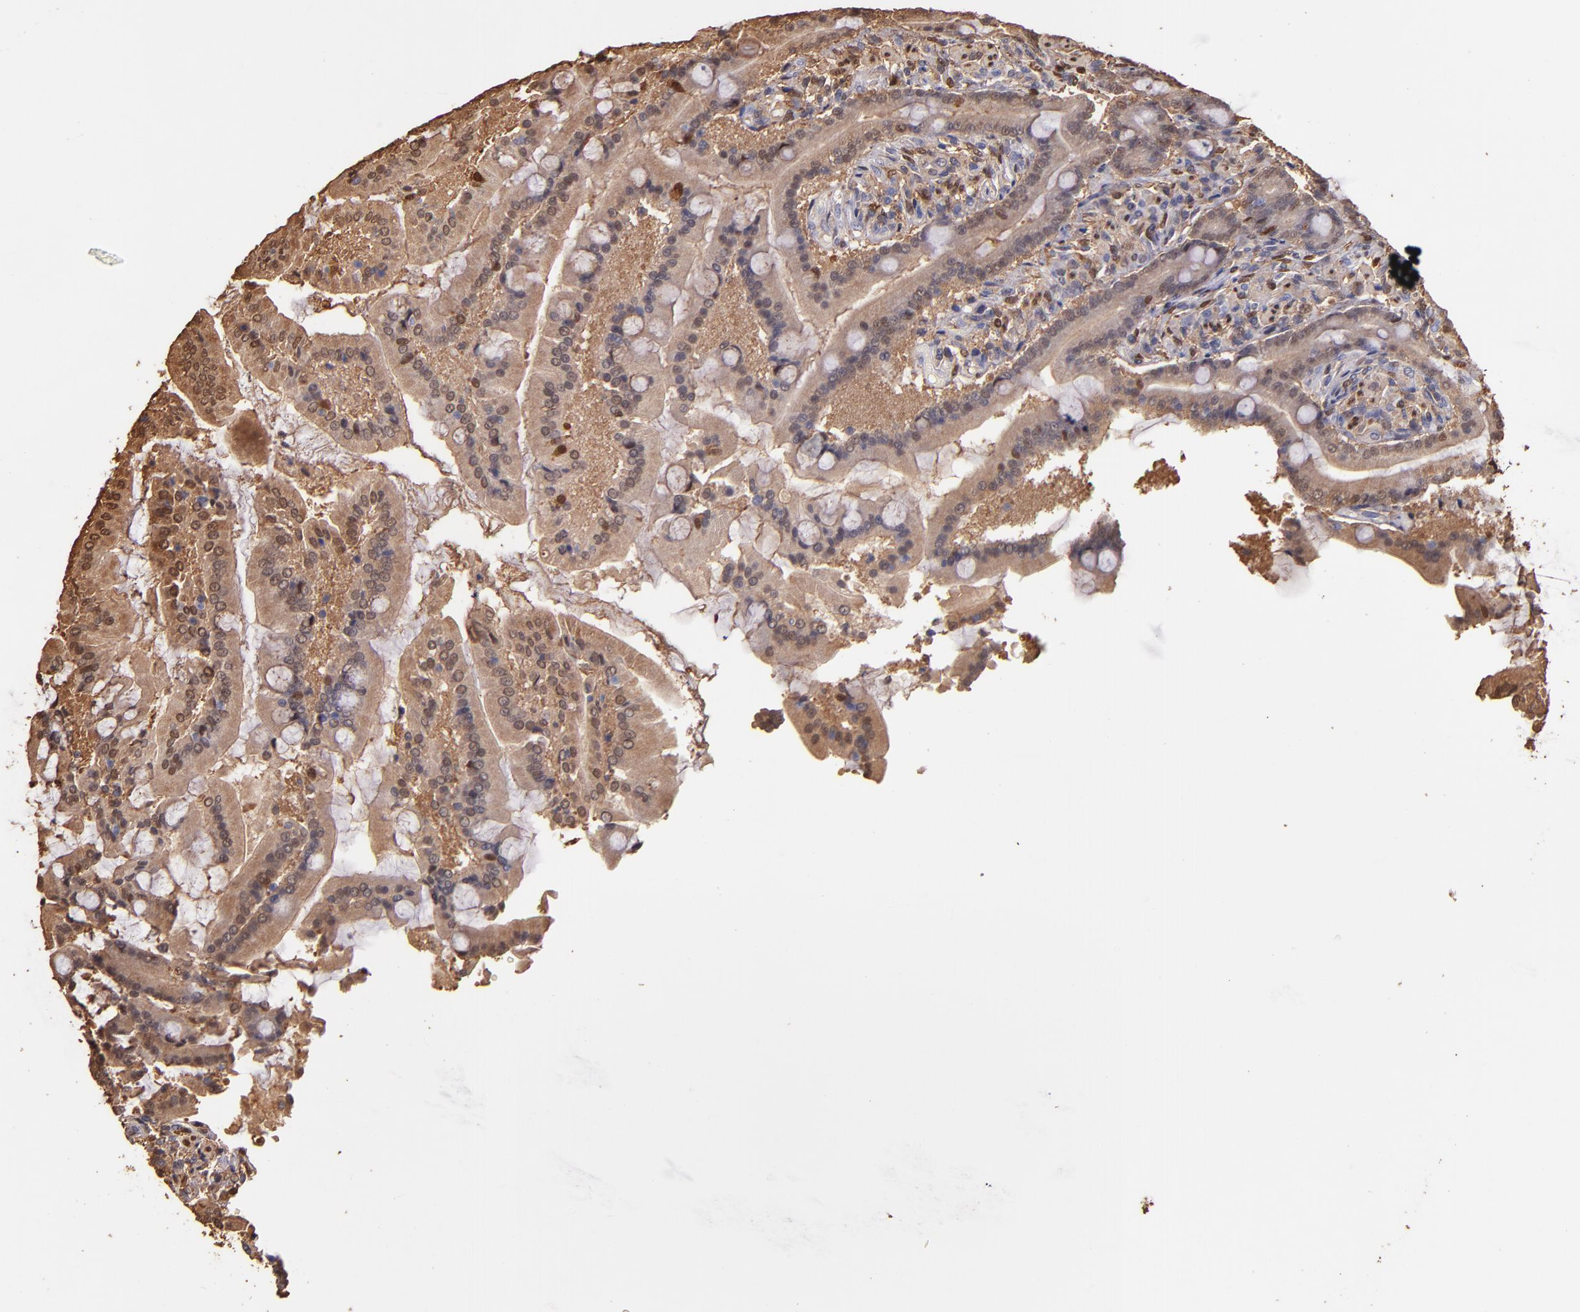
{"staining": {"intensity": "moderate", "quantity": ">75%", "location": "cytoplasmic/membranous,nuclear"}, "tissue": "duodenum", "cell_type": "Glandular cells", "image_type": "normal", "snomed": [{"axis": "morphology", "description": "Normal tissue, NOS"}, {"axis": "topography", "description": "Duodenum"}], "caption": "Moderate cytoplasmic/membranous,nuclear expression for a protein is appreciated in approximately >75% of glandular cells of unremarkable duodenum using immunohistochemistry.", "gene": "S100A6", "patient": {"sex": "female", "age": 64}}